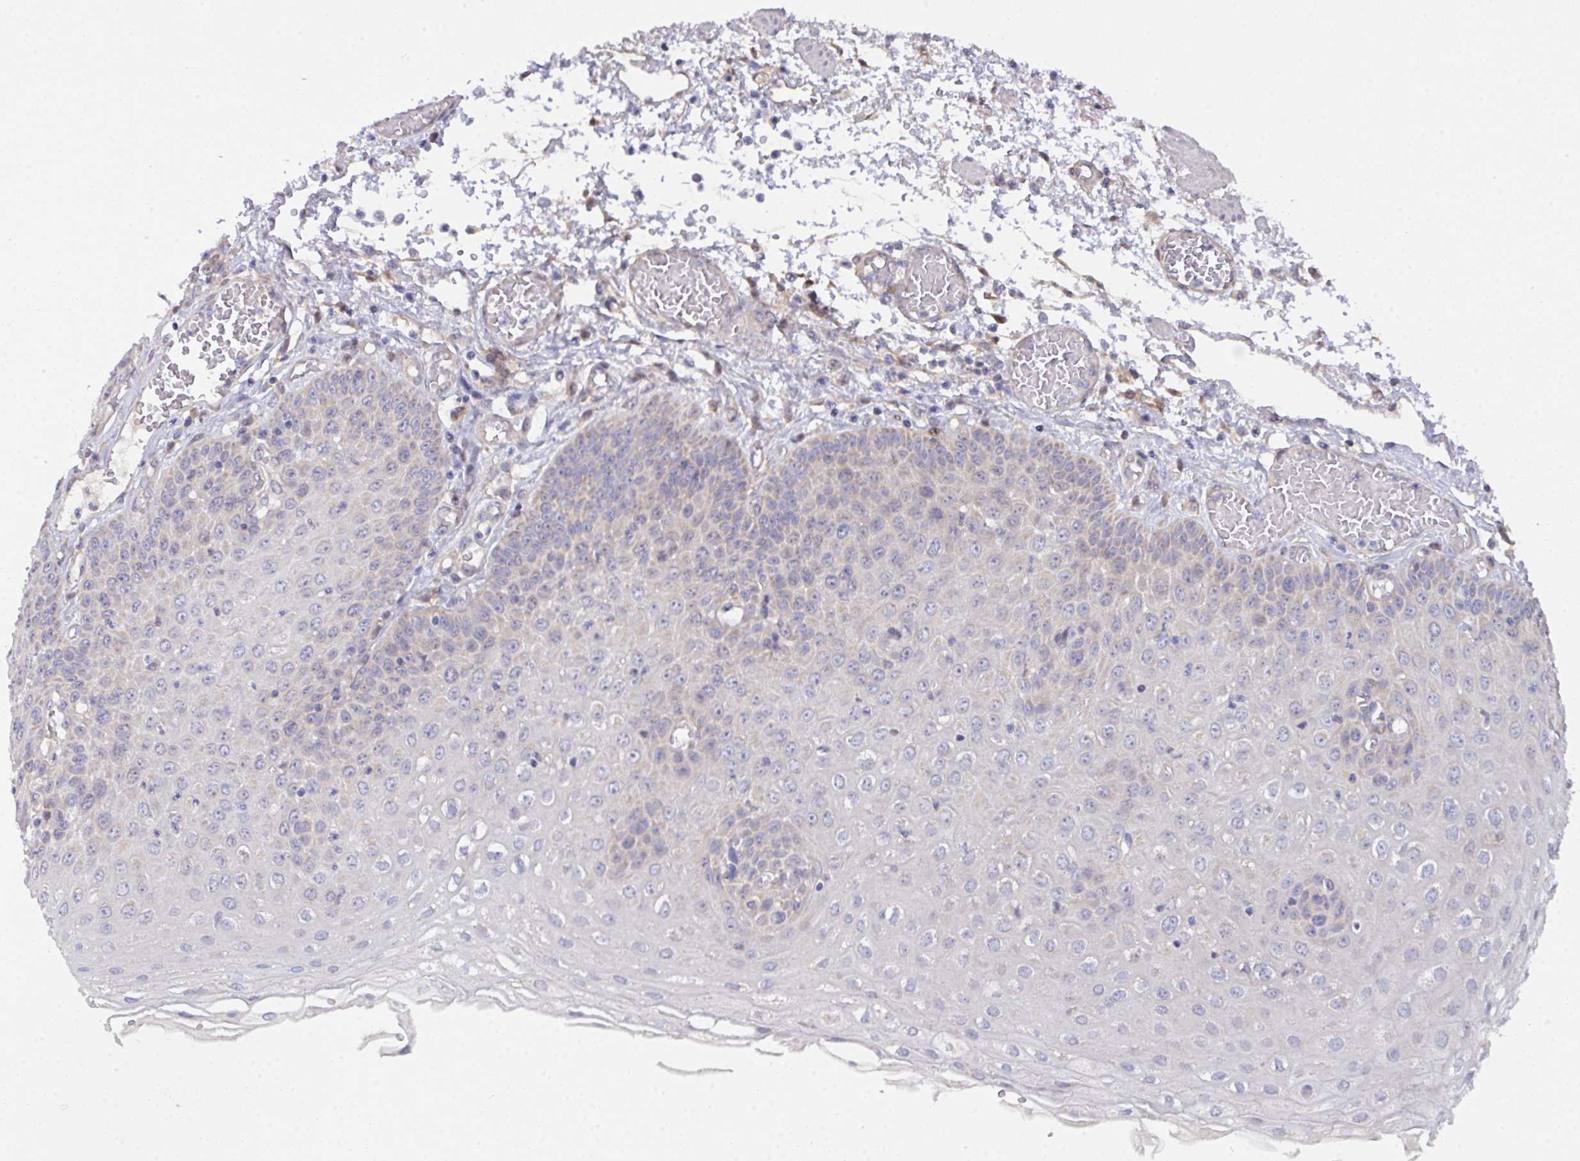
{"staining": {"intensity": "weak", "quantity": "25%-75%", "location": "cytoplasmic/membranous"}, "tissue": "esophagus", "cell_type": "Squamous epithelial cells", "image_type": "normal", "snomed": [{"axis": "morphology", "description": "Normal tissue, NOS"}, {"axis": "morphology", "description": "Adenocarcinoma, NOS"}, {"axis": "topography", "description": "Esophagus"}], "caption": "This image shows benign esophagus stained with immunohistochemistry (IHC) to label a protein in brown. The cytoplasmic/membranous of squamous epithelial cells show weak positivity for the protein. Nuclei are counter-stained blue.", "gene": "L3HYPDH", "patient": {"sex": "male", "age": 81}}